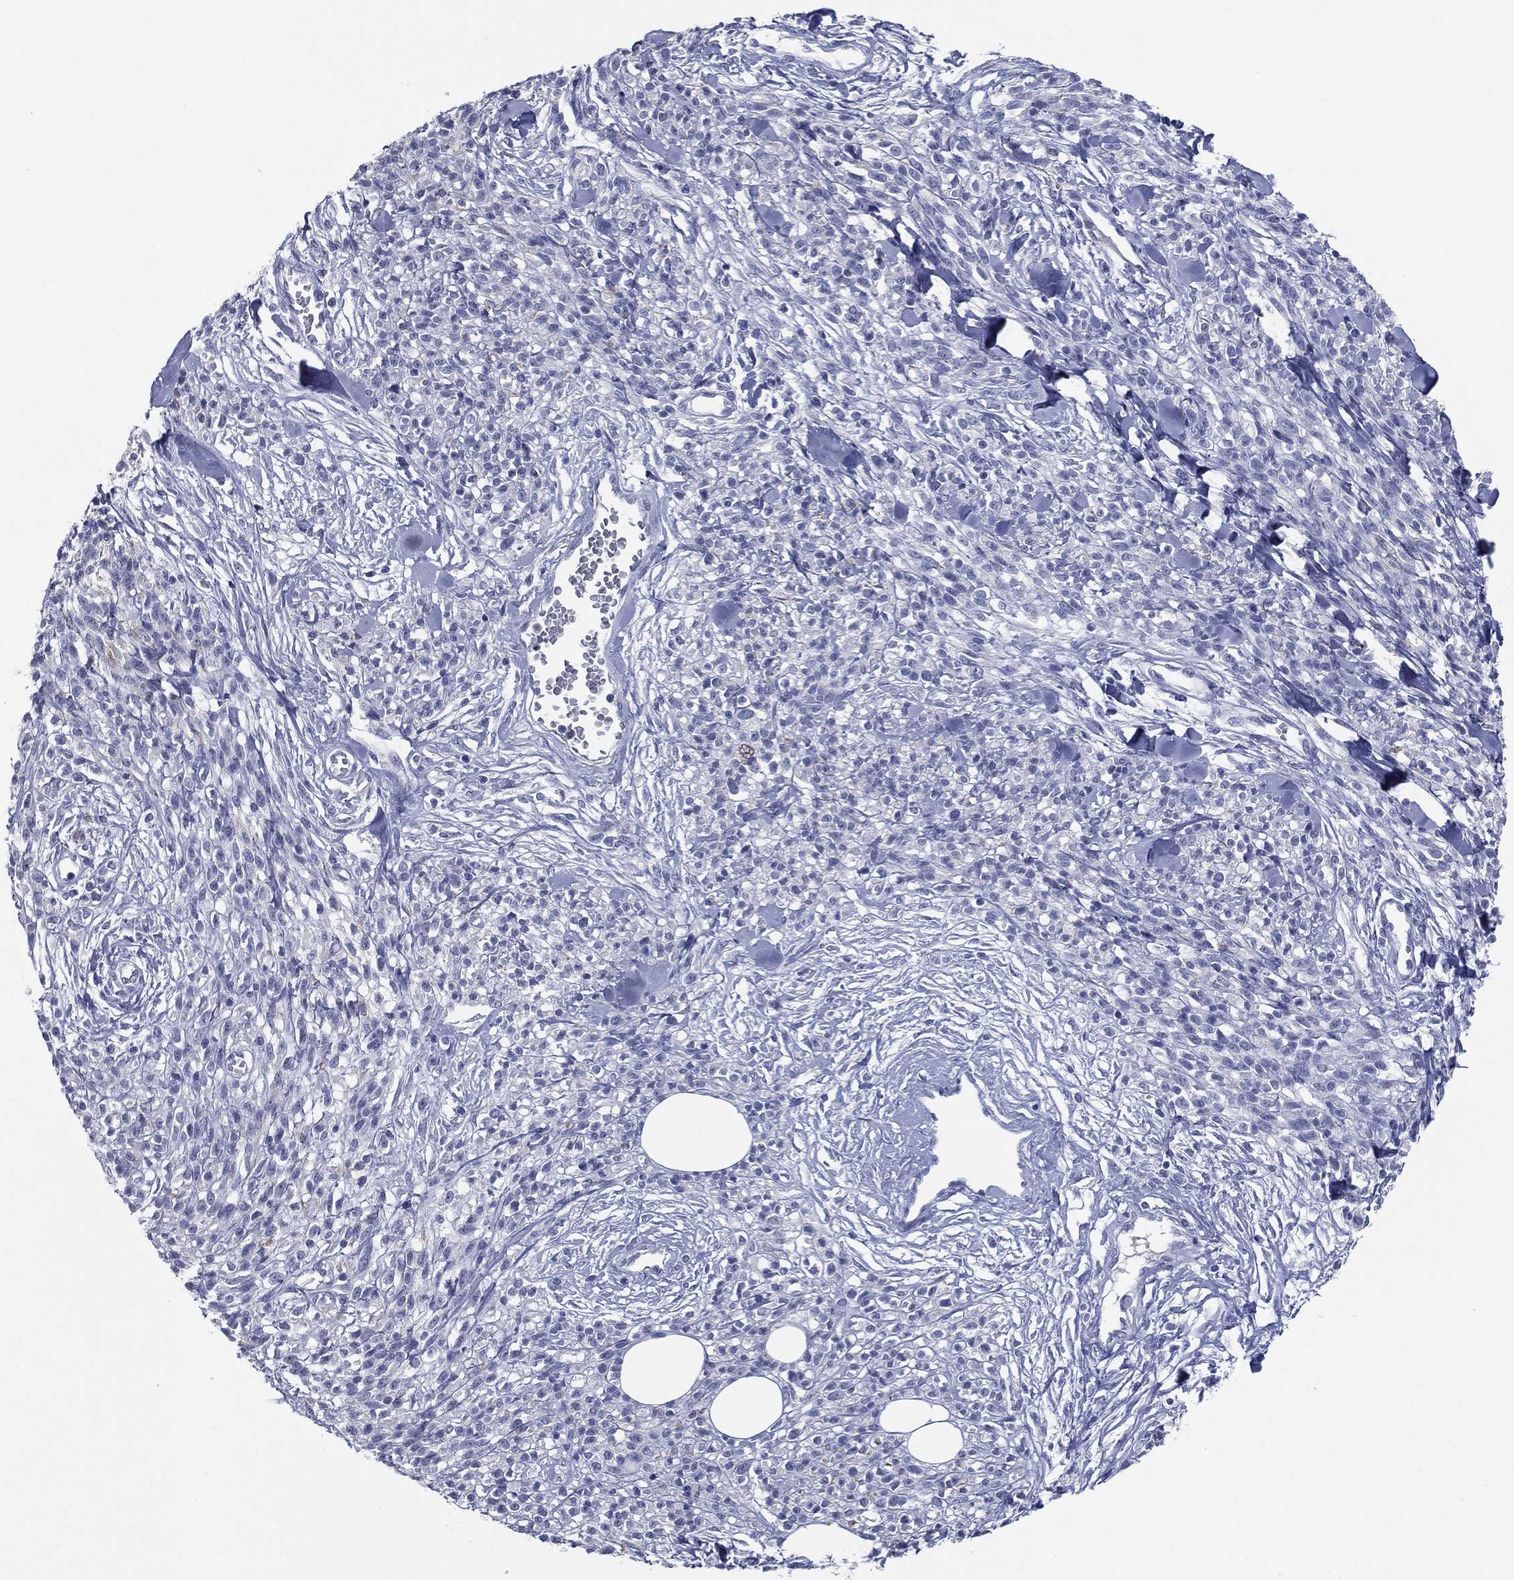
{"staining": {"intensity": "negative", "quantity": "none", "location": "none"}, "tissue": "melanoma", "cell_type": "Tumor cells", "image_type": "cancer", "snomed": [{"axis": "morphology", "description": "Malignant melanoma, NOS"}, {"axis": "topography", "description": "Skin"}, {"axis": "topography", "description": "Skin of trunk"}], "caption": "Immunohistochemical staining of melanoma displays no significant positivity in tumor cells.", "gene": "KRT7", "patient": {"sex": "male", "age": 74}}